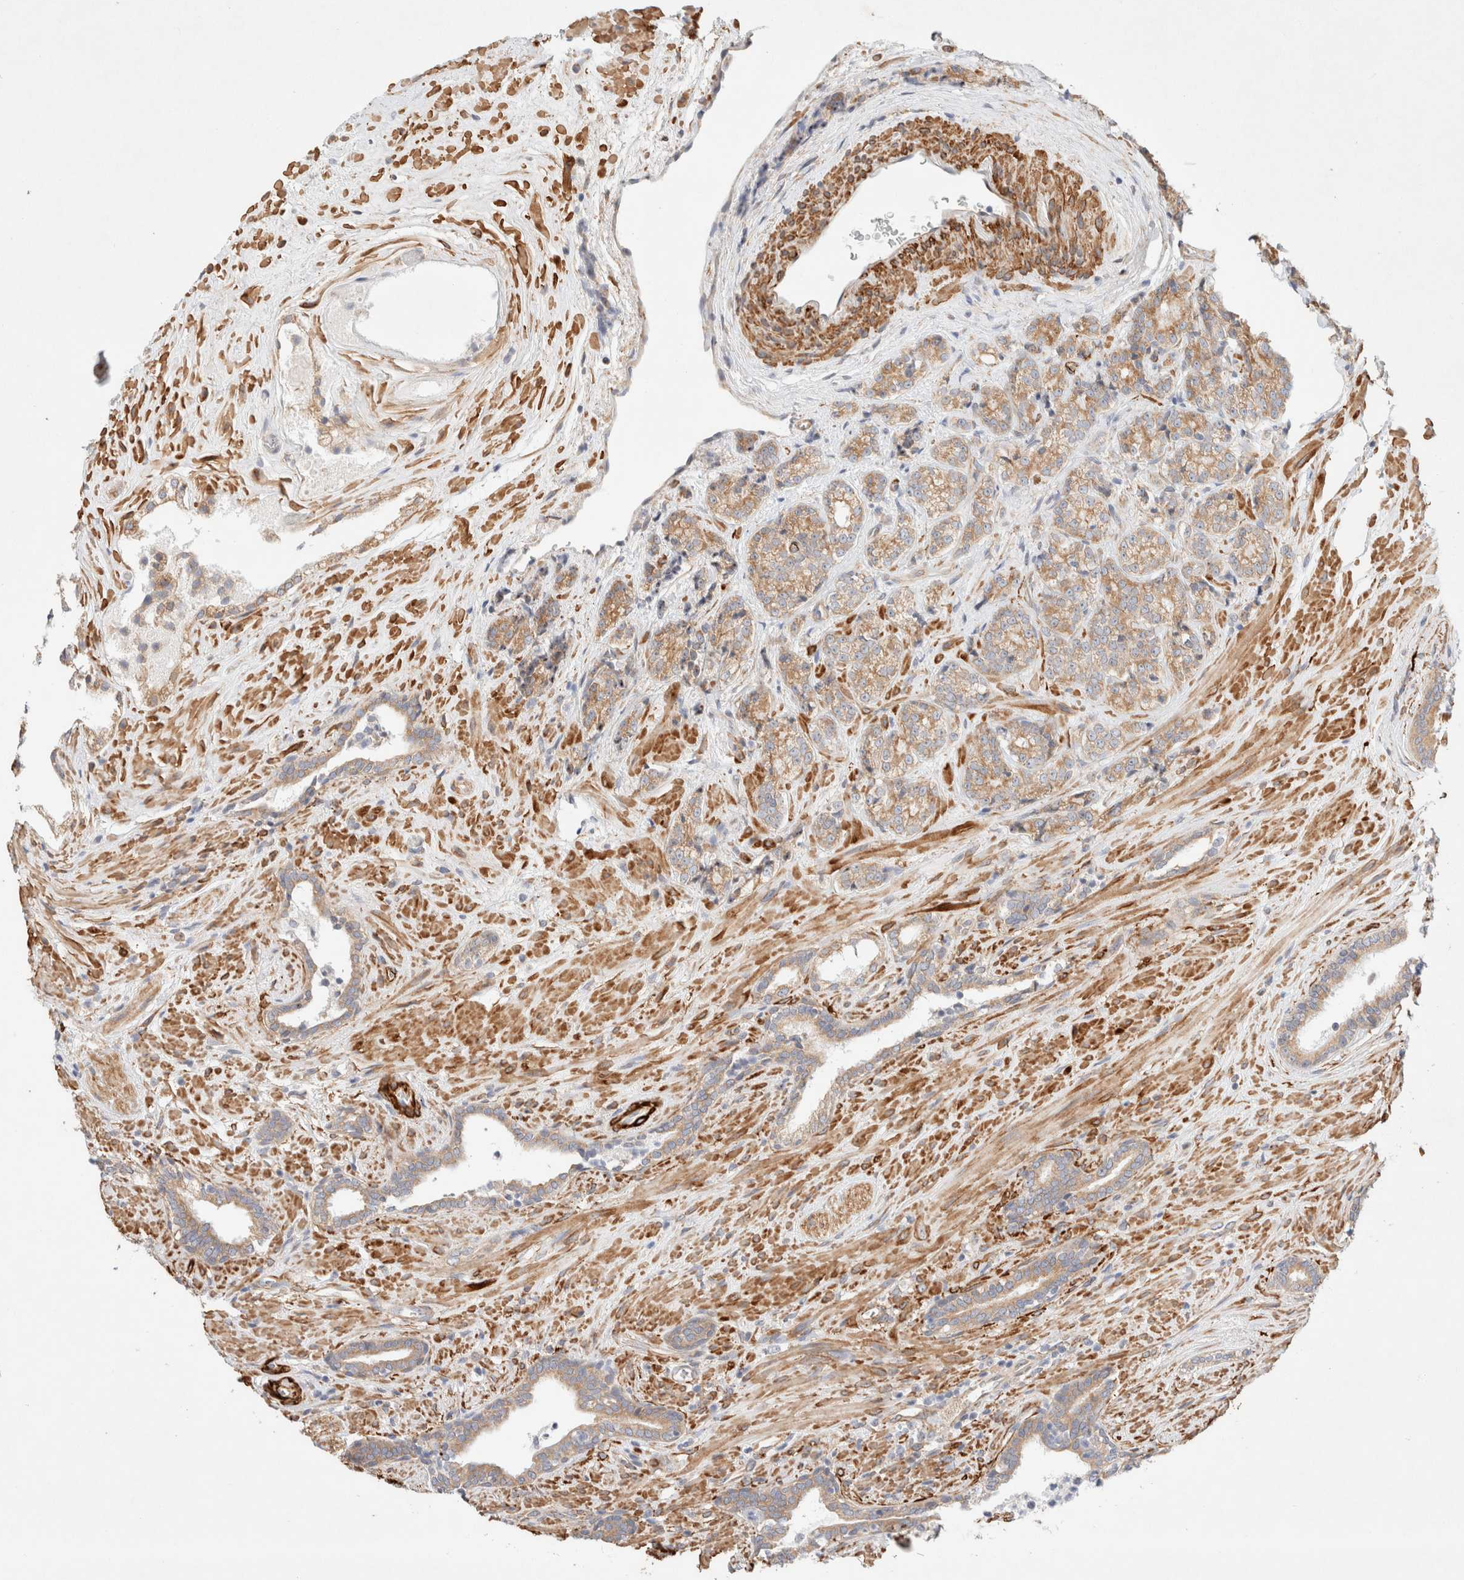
{"staining": {"intensity": "moderate", "quantity": ">75%", "location": "cytoplasmic/membranous"}, "tissue": "prostate cancer", "cell_type": "Tumor cells", "image_type": "cancer", "snomed": [{"axis": "morphology", "description": "Adenocarcinoma, High grade"}, {"axis": "topography", "description": "Prostate"}], "caption": "Immunohistochemistry (DAB (3,3'-diaminobenzidine)) staining of prostate adenocarcinoma (high-grade) exhibits moderate cytoplasmic/membranous protein positivity in about >75% of tumor cells.", "gene": "RRP15", "patient": {"sex": "male", "age": 71}}